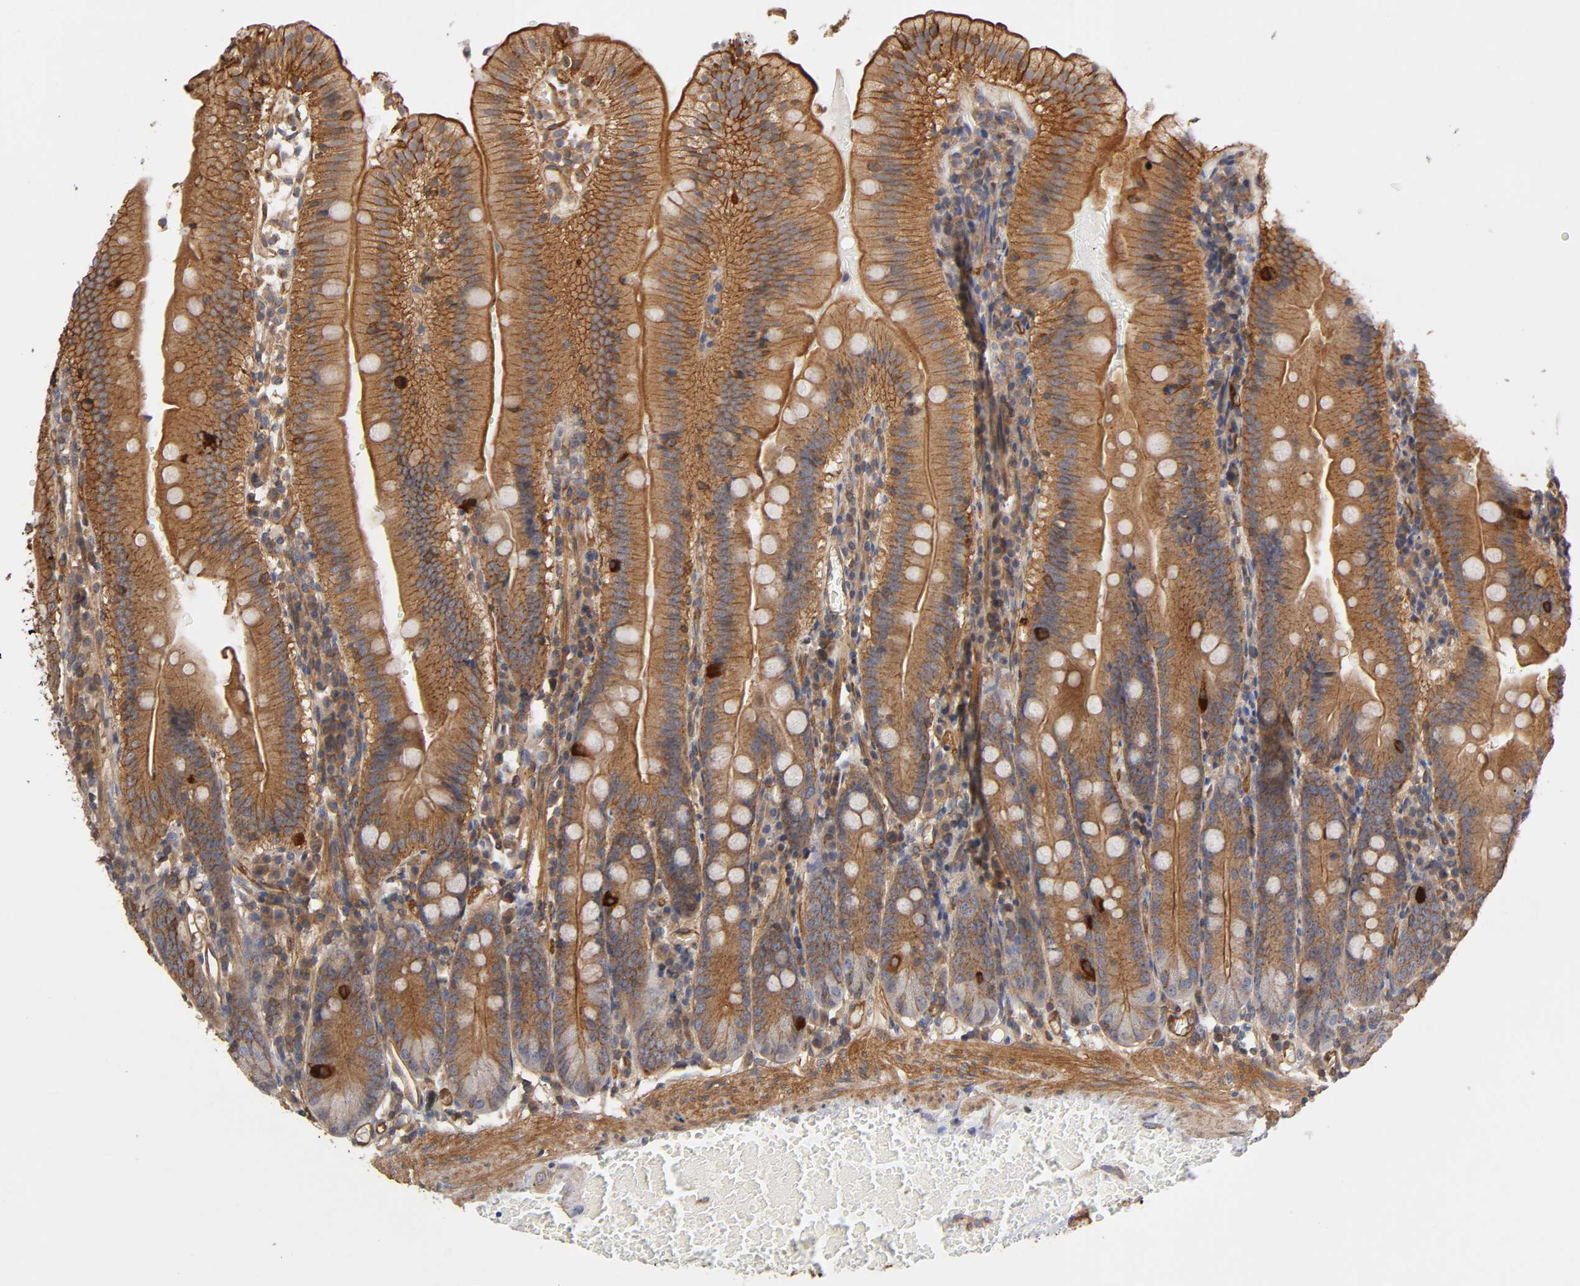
{"staining": {"intensity": "moderate", "quantity": ">75%", "location": "cytoplasmic/membranous"}, "tissue": "small intestine", "cell_type": "Glandular cells", "image_type": "normal", "snomed": [{"axis": "morphology", "description": "Normal tissue, NOS"}, {"axis": "topography", "description": "Small intestine"}], "caption": "Immunohistochemistry (IHC) of unremarkable human small intestine demonstrates medium levels of moderate cytoplasmic/membranous expression in about >75% of glandular cells.", "gene": "LAMTOR2", "patient": {"sex": "male", "age": 71}}